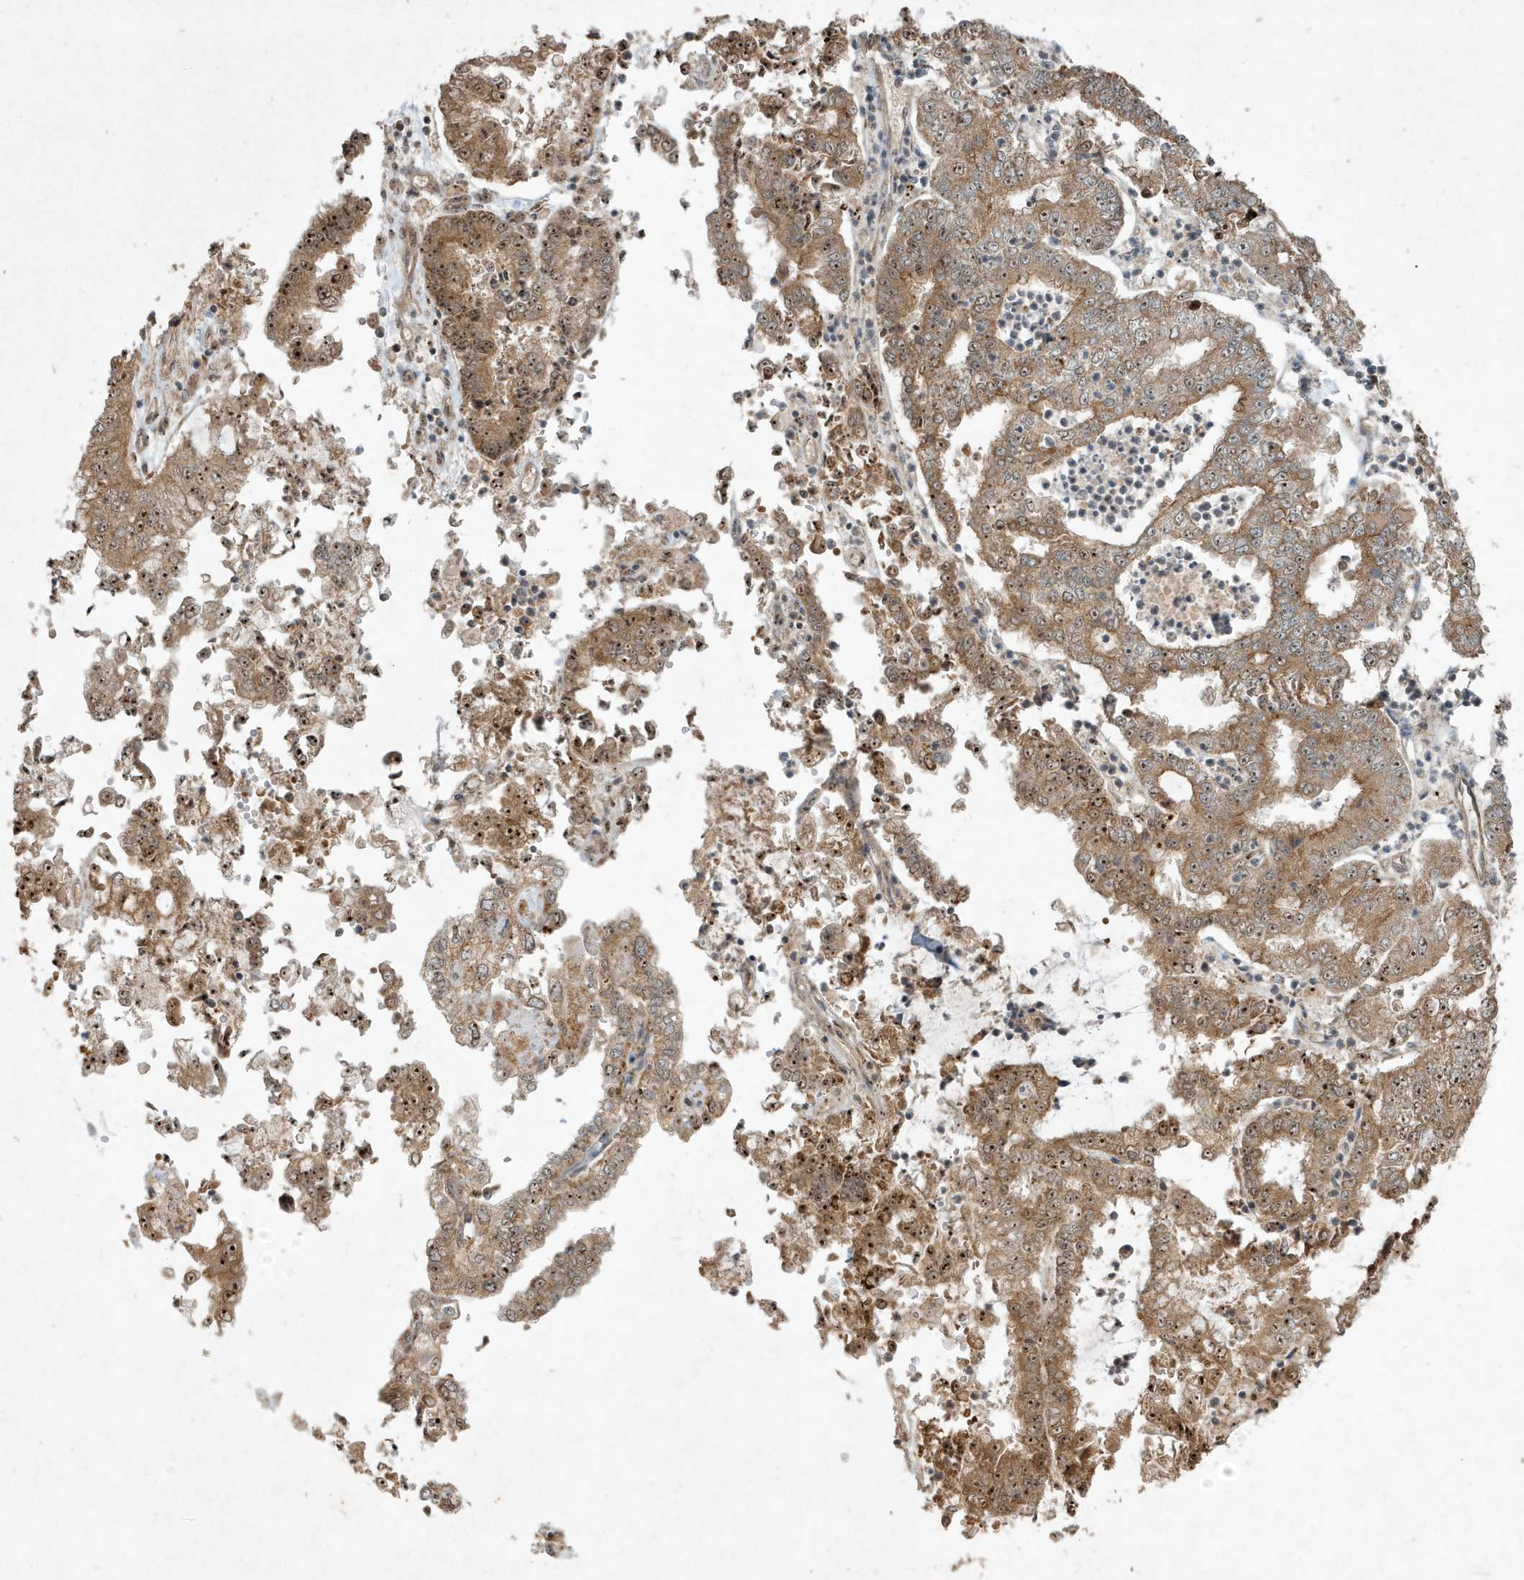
{"staining": {"intensity": "strong", "quantity": ">75%", "location": "cytoplasmic/membranous,nuclear"}, "tissue": "stomach cancer", "cell_type": "Tumor cells", "image_type": "cancer", "snomed": [{"axis": "morphology", "description": "Adenocarcinoma, NOS"}, {"axis": "topography", "description": "Stomach"}], "caption": "DAB immunohistochemical staining of human stomach adenocarcinoma exhibits strong cytoplasmic/membranous and nuclear protein positivity in approximately >75% of tumor cells. (DAB (3,3'-diaminobenzidine) IHC with brightfield microscopy, high magnification).", "gene": "ABCB9", "patient": {"sex": "male", "age": 76}}